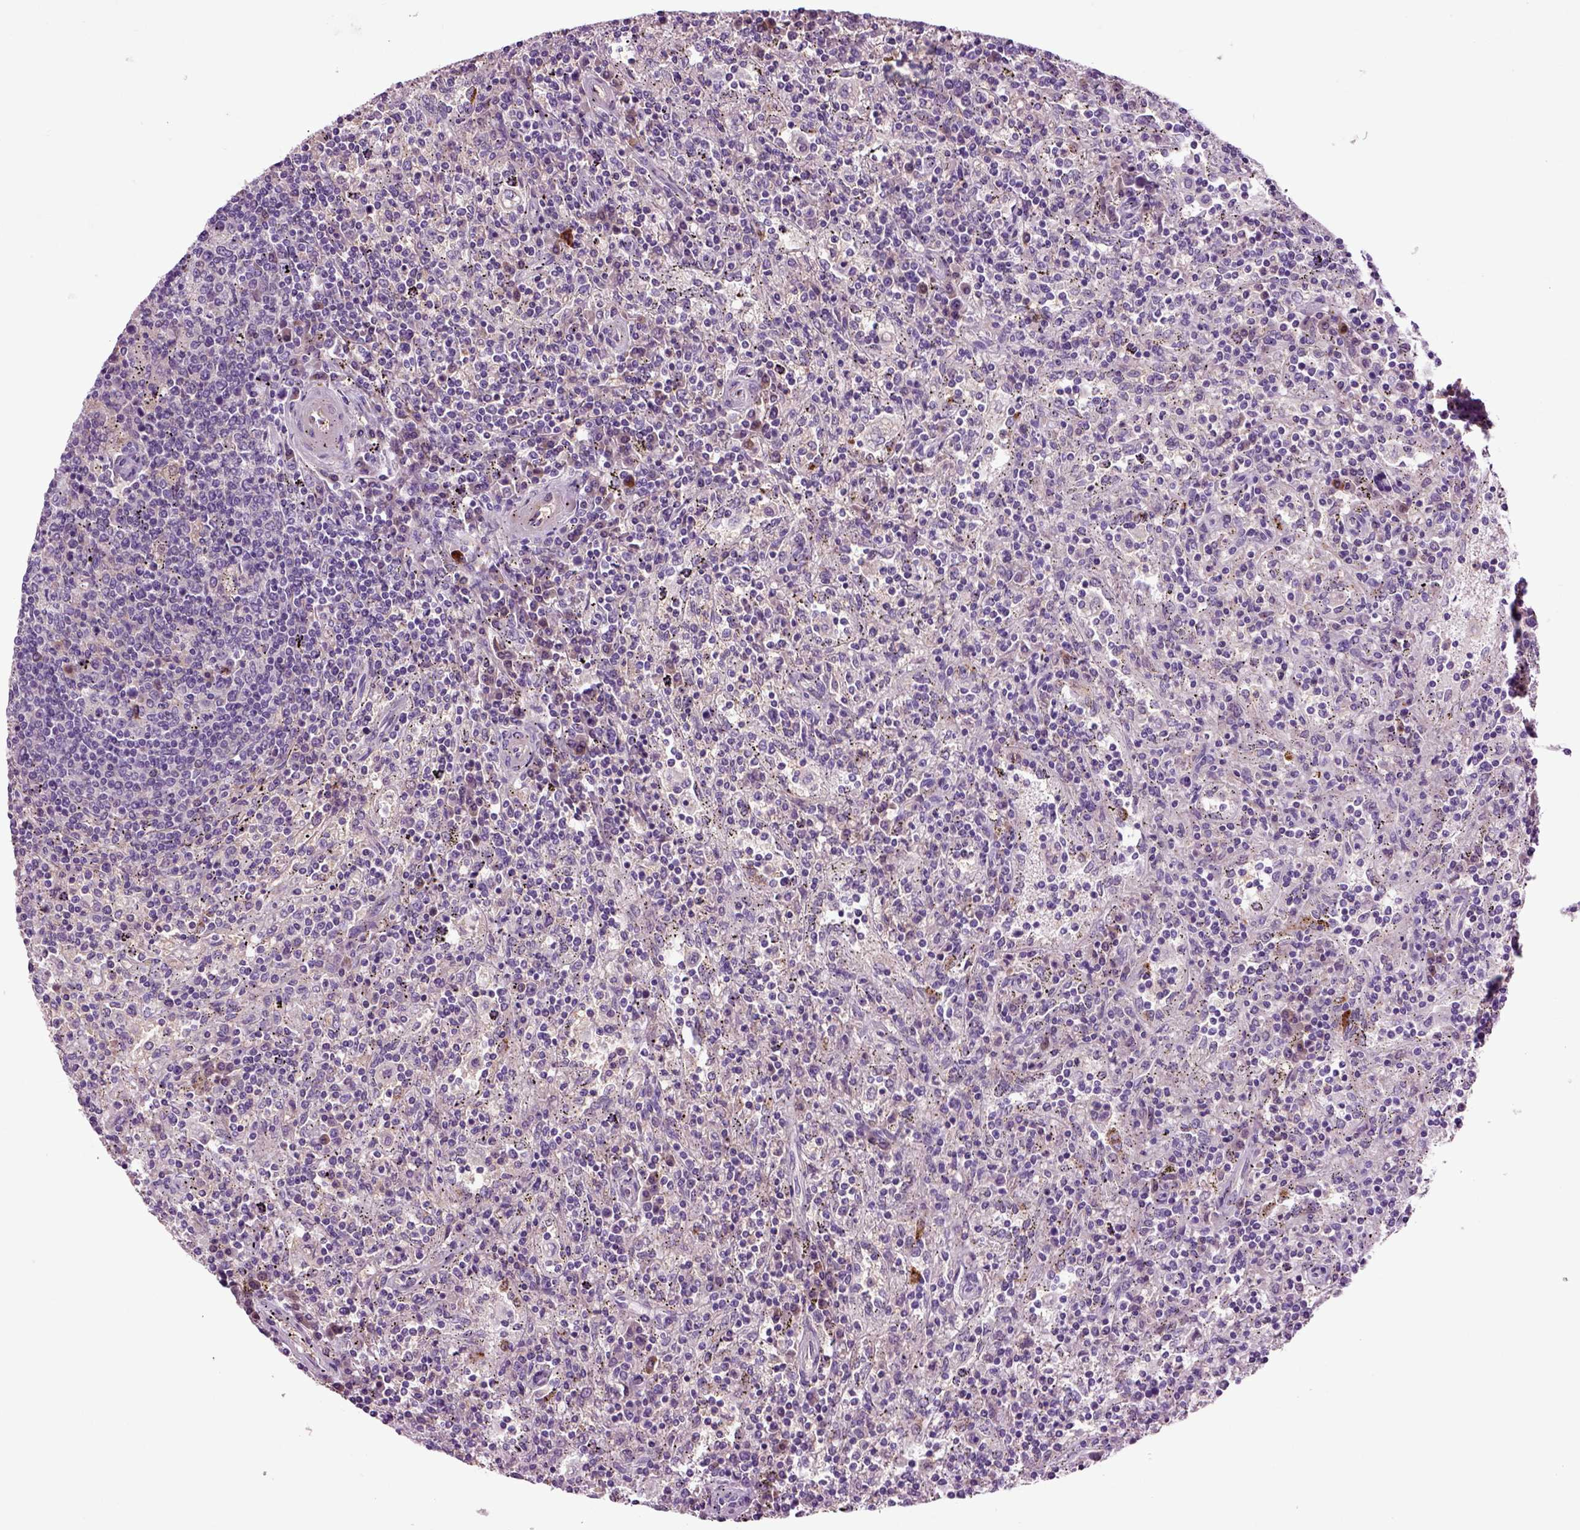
{"staining": {"intensity": "negative", "quantity": "none", "location": "none"}, "tissue": "lymphoma", "cell_type": "Tumor cells", "image_type": "cancer", "snomed": [{"axis": "morphology", "description": "Malignant lymphoma, non-Hodgkin's type, Low grade"}, {"axis": "topography", "description": "Lymph node"}], "caption": "An image of lymphoma stained for a protein reveals no brown staining in tumor cells.", "gene": "SPON1", "patient": {"sex": "male", "age": 52}}